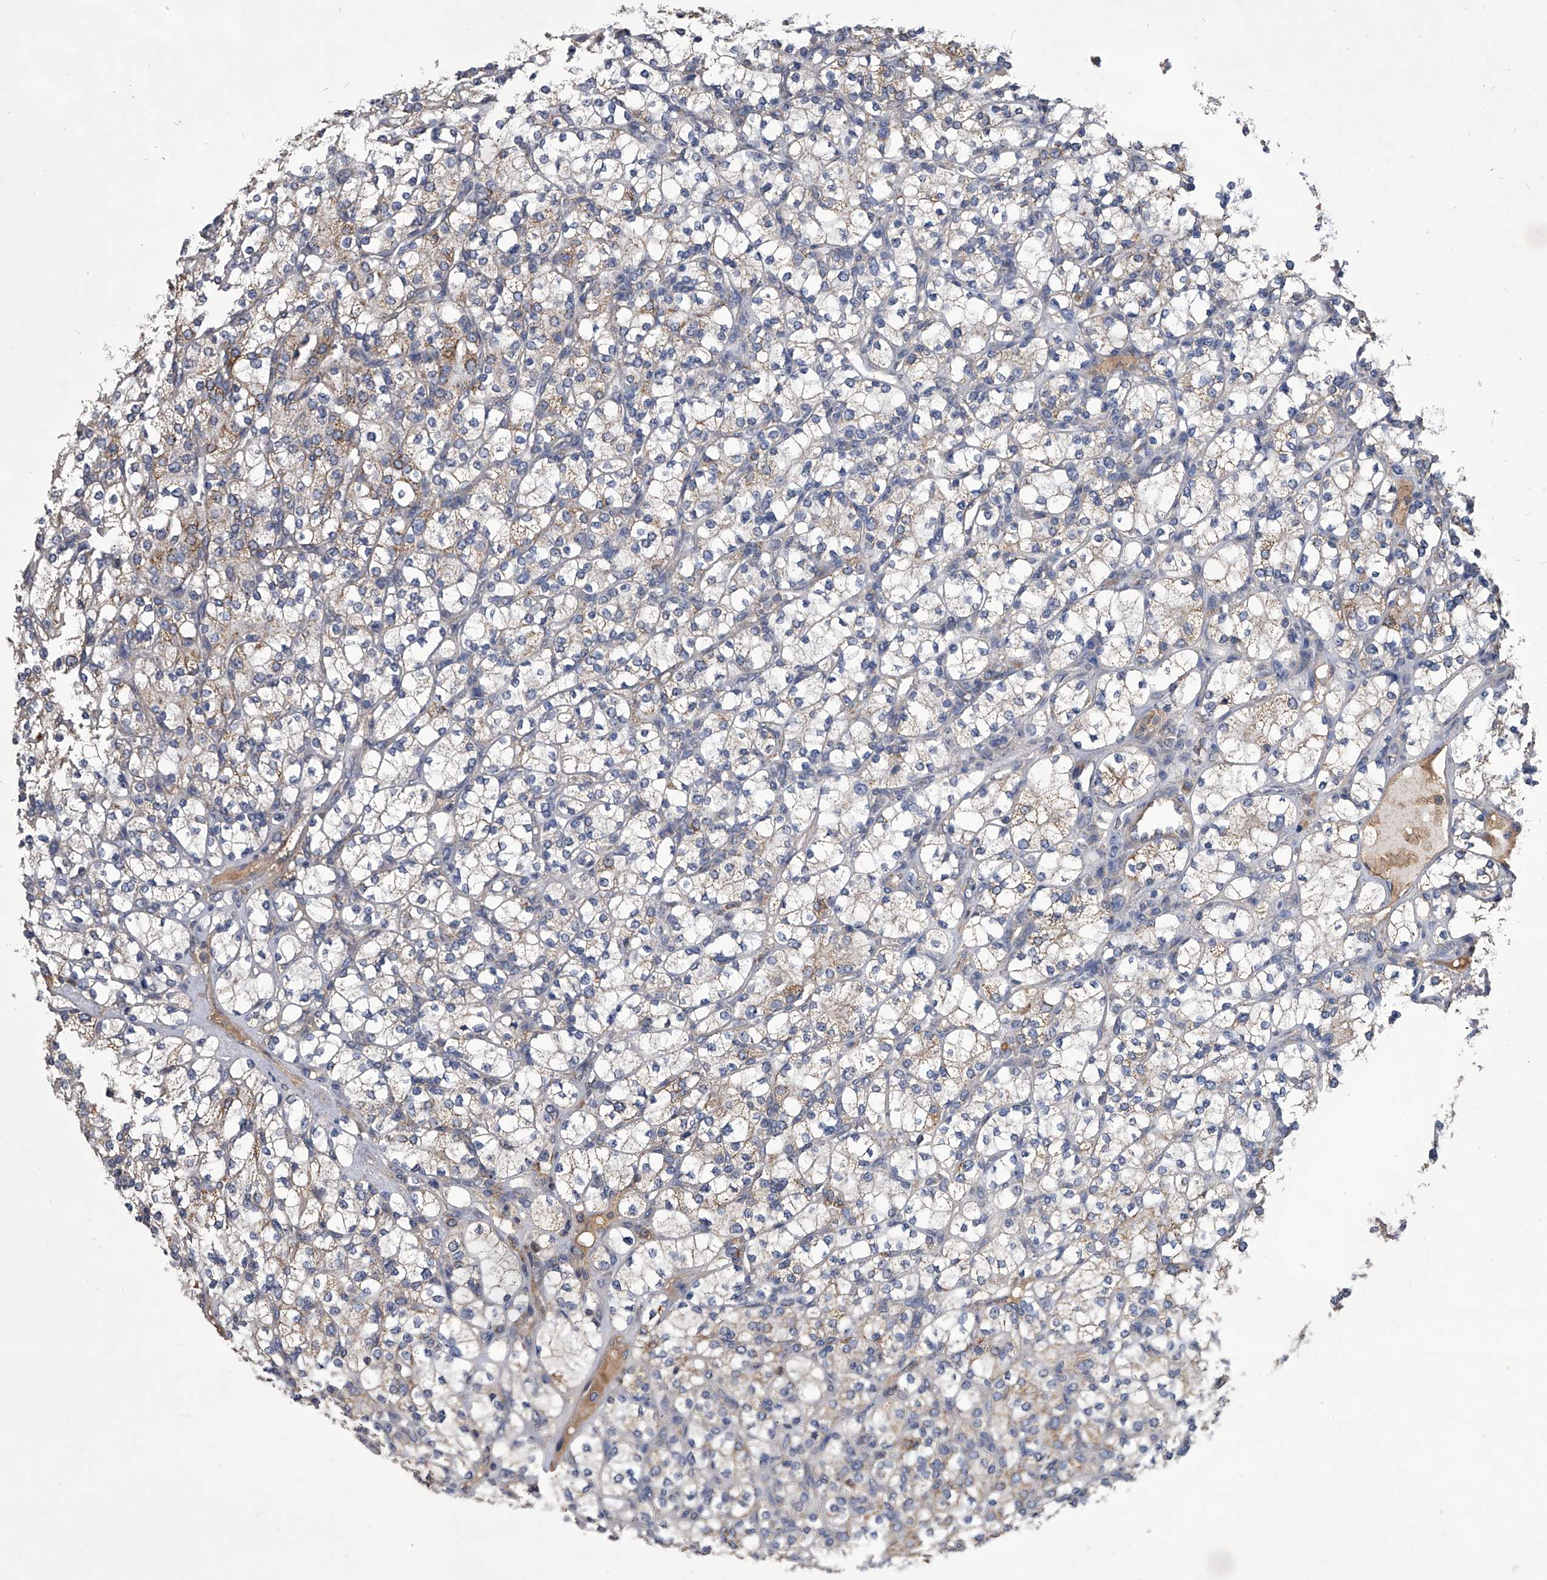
{"staining": {"intensity": "moderate", "quantity": "<25%", "location": "cytoplasmic/membranous"}, "tissue": "renal cancer", "cell_type": "Tumor cells", "image_type": "cancer", "snomed": [{"axis": "morphology", "description": "Adenocarcinoma, NOS"}, {"axis": "topography", "description": "Kidney"}], "caption": "Protein expression analysis of renal cancer shows moderate cytoplasmic/membranous staining in about <25% of tumor cells.", "gene": "NRP1", "patient": {"sex": "male", "age": 77}}